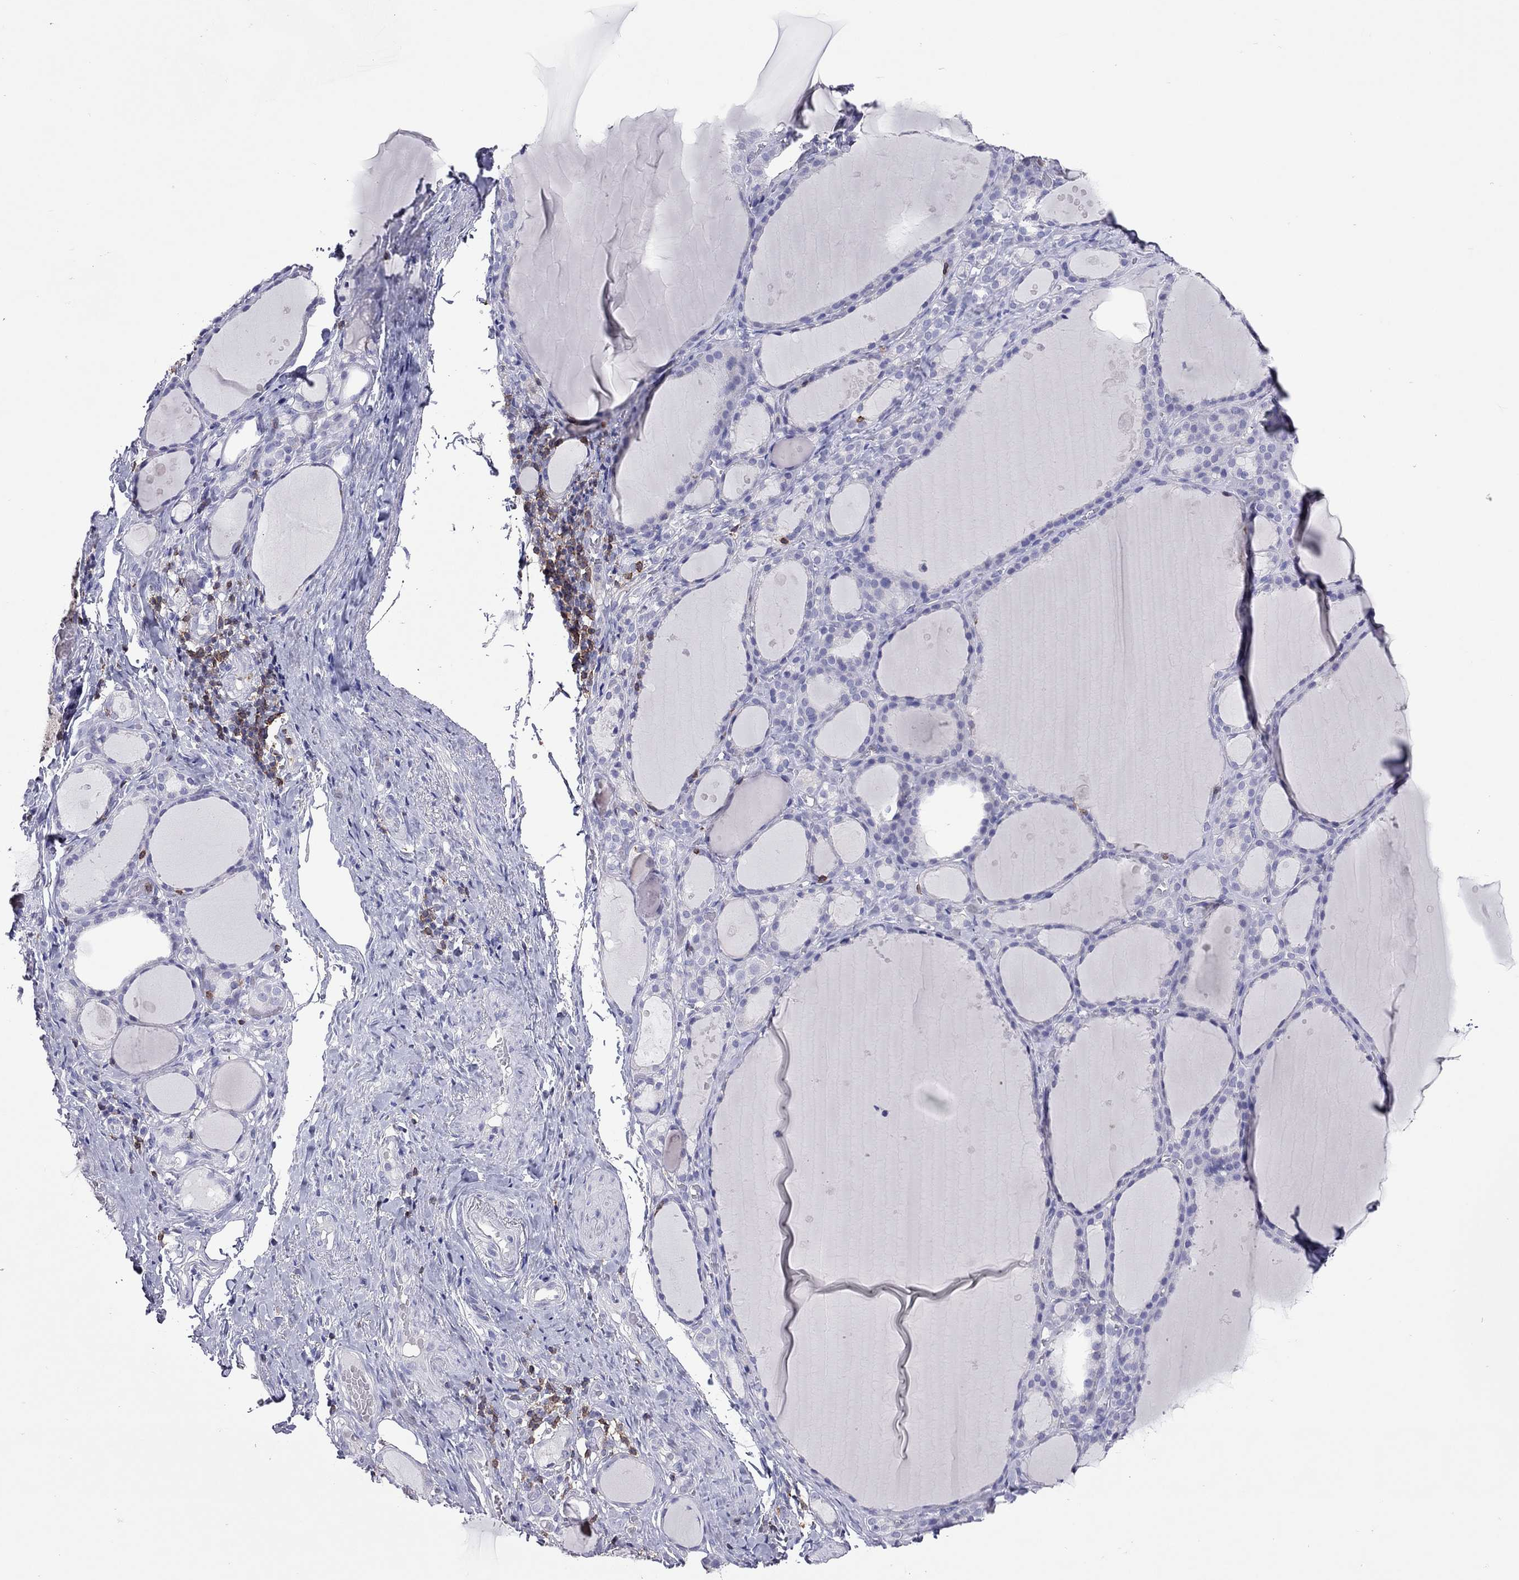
{"staining": {"intensity": "negative", "quantity": "none", "location": "none"}, "tissue": "thyroid gland", "cell_type": "Glandular cells", "image_type": "normal", "snomed": [{"axis": "morphology", "description": "Normal tissue, NOS"}, {"axis": "topography", "description": "Thyroid gland"}], "caption": "A high-resolution image shows immunohistochemistry (IHC) staining of unremarkable thyroid gland, which displays no significant staining in glandular cells.", "gene": "ENSG00000288637", "patient": {"sex": "male", "age": 68}}